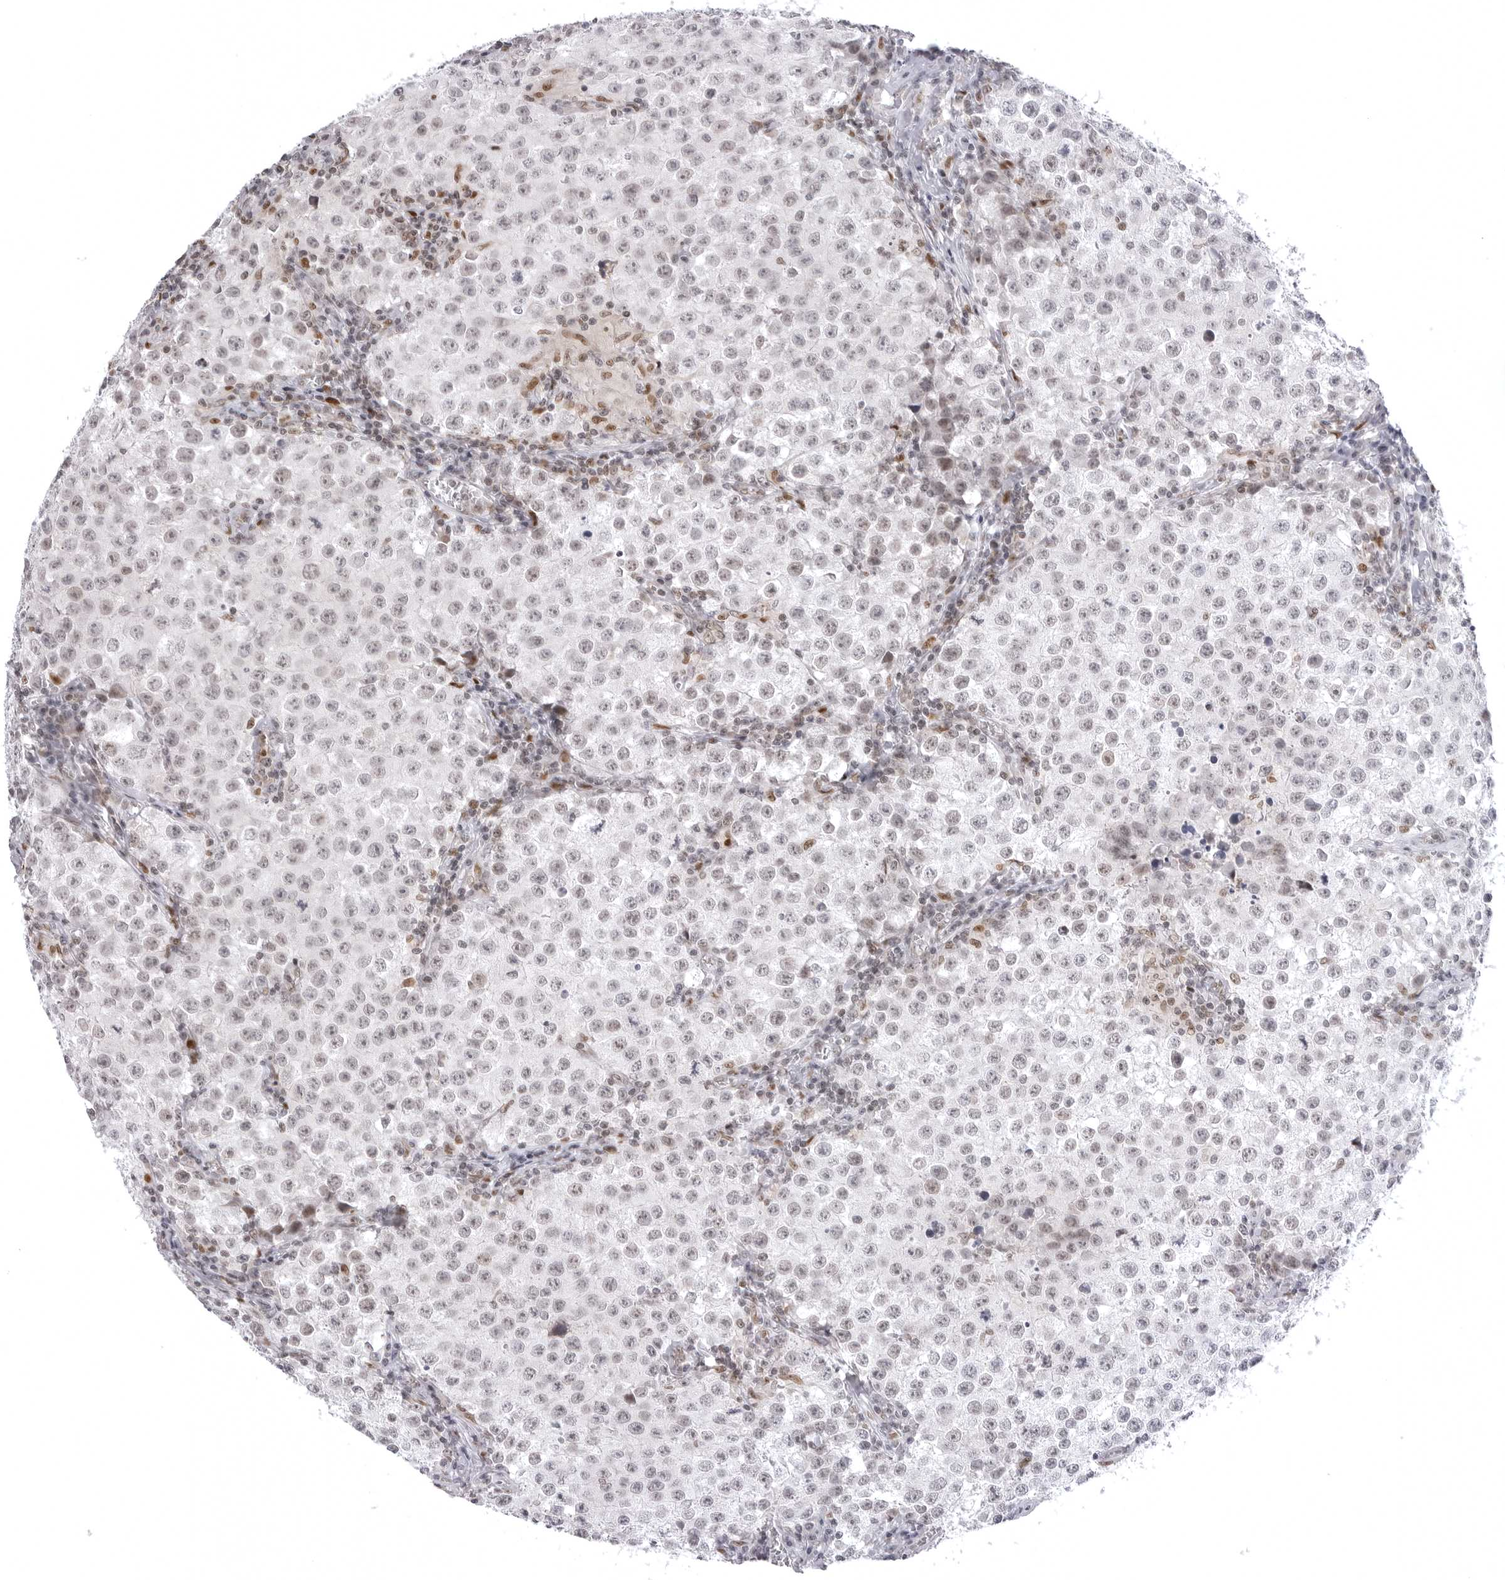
{"staining": {"intensity": "negative", "quantity": "none", "location": "none"}, "tissue": "testis cancer", "cell_type": "Tumor cells", "image_type": "cancer", "snomed": [{"axis": "morphology", "description": "Seminoma, NOS"}, {"axis": "morphology", "description": "Carcinoma, Embryonal, NOS"}, {"axis": "topography", "description": "Testis"}], "caption": "Seminoma (testis) was stained to show a protein in brown. There is no significant expression in tumor cells. (DAB (3,3'-diaminobenzidine) immunohistochemistry (IHC), high magnification).", "gene": "PTK2B", "patient": {"sex": "male", "age": 43}}